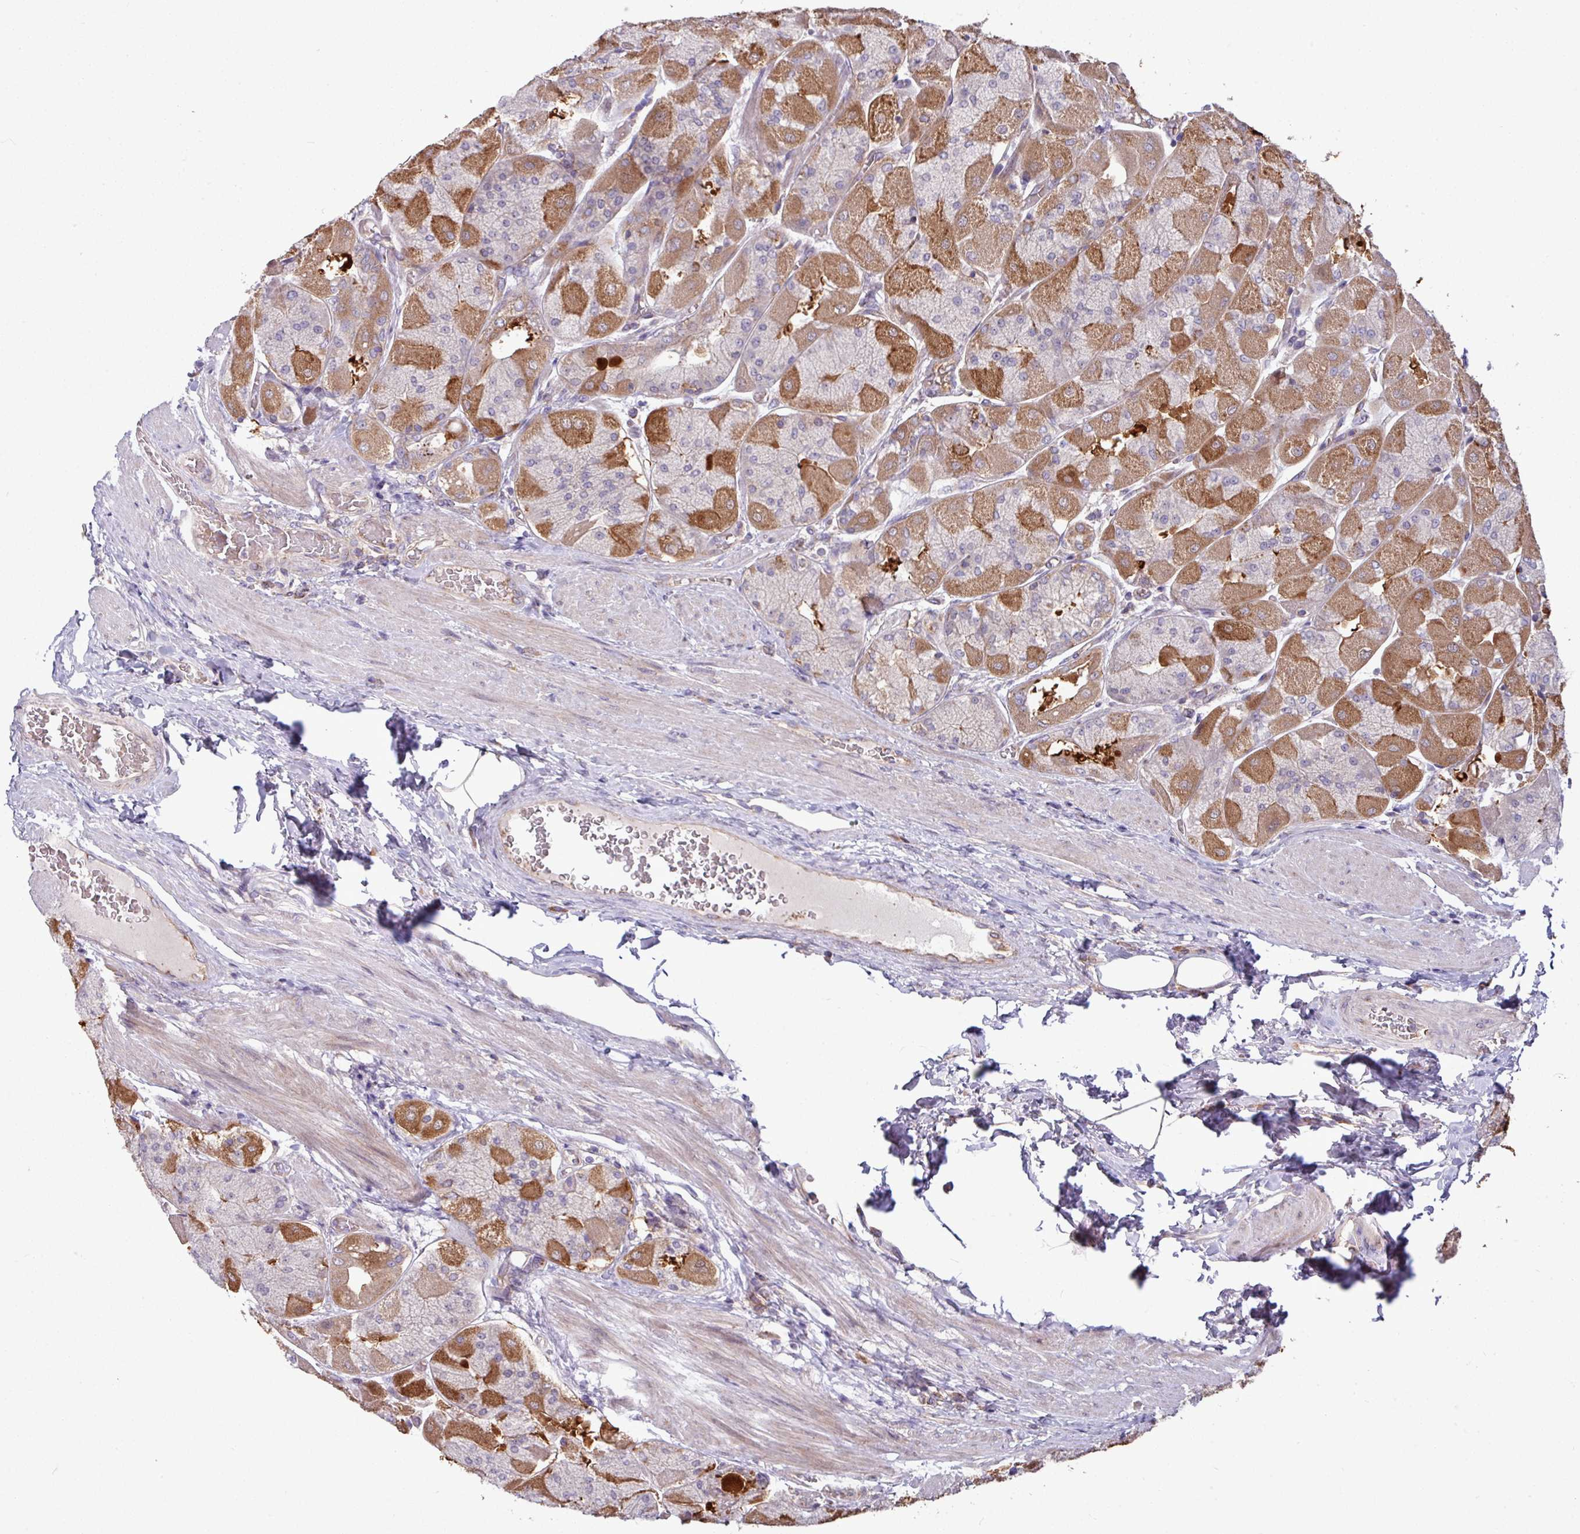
{"staining": {"intensity": "strong", "quantity": "25%-75%", "location": "cytoplasmic/membranous"}, "tissue": "stomach", "cell_type": "Glandular cells", "image_type": "normal", "snomed": [{"axis": "morphology", "description": "Normal tissue, NOS"}, {"axis": "topography", "description": "Stomach"}], "caption": "Approximately 25%-75% of glandular cells in unremarkable stomach display strong cytoplasmic/membranous protein positivity as visualized by brown immunohistochemical staining.", "gene": "LSM12", "patient": {"sex": "female", "age": 61}}